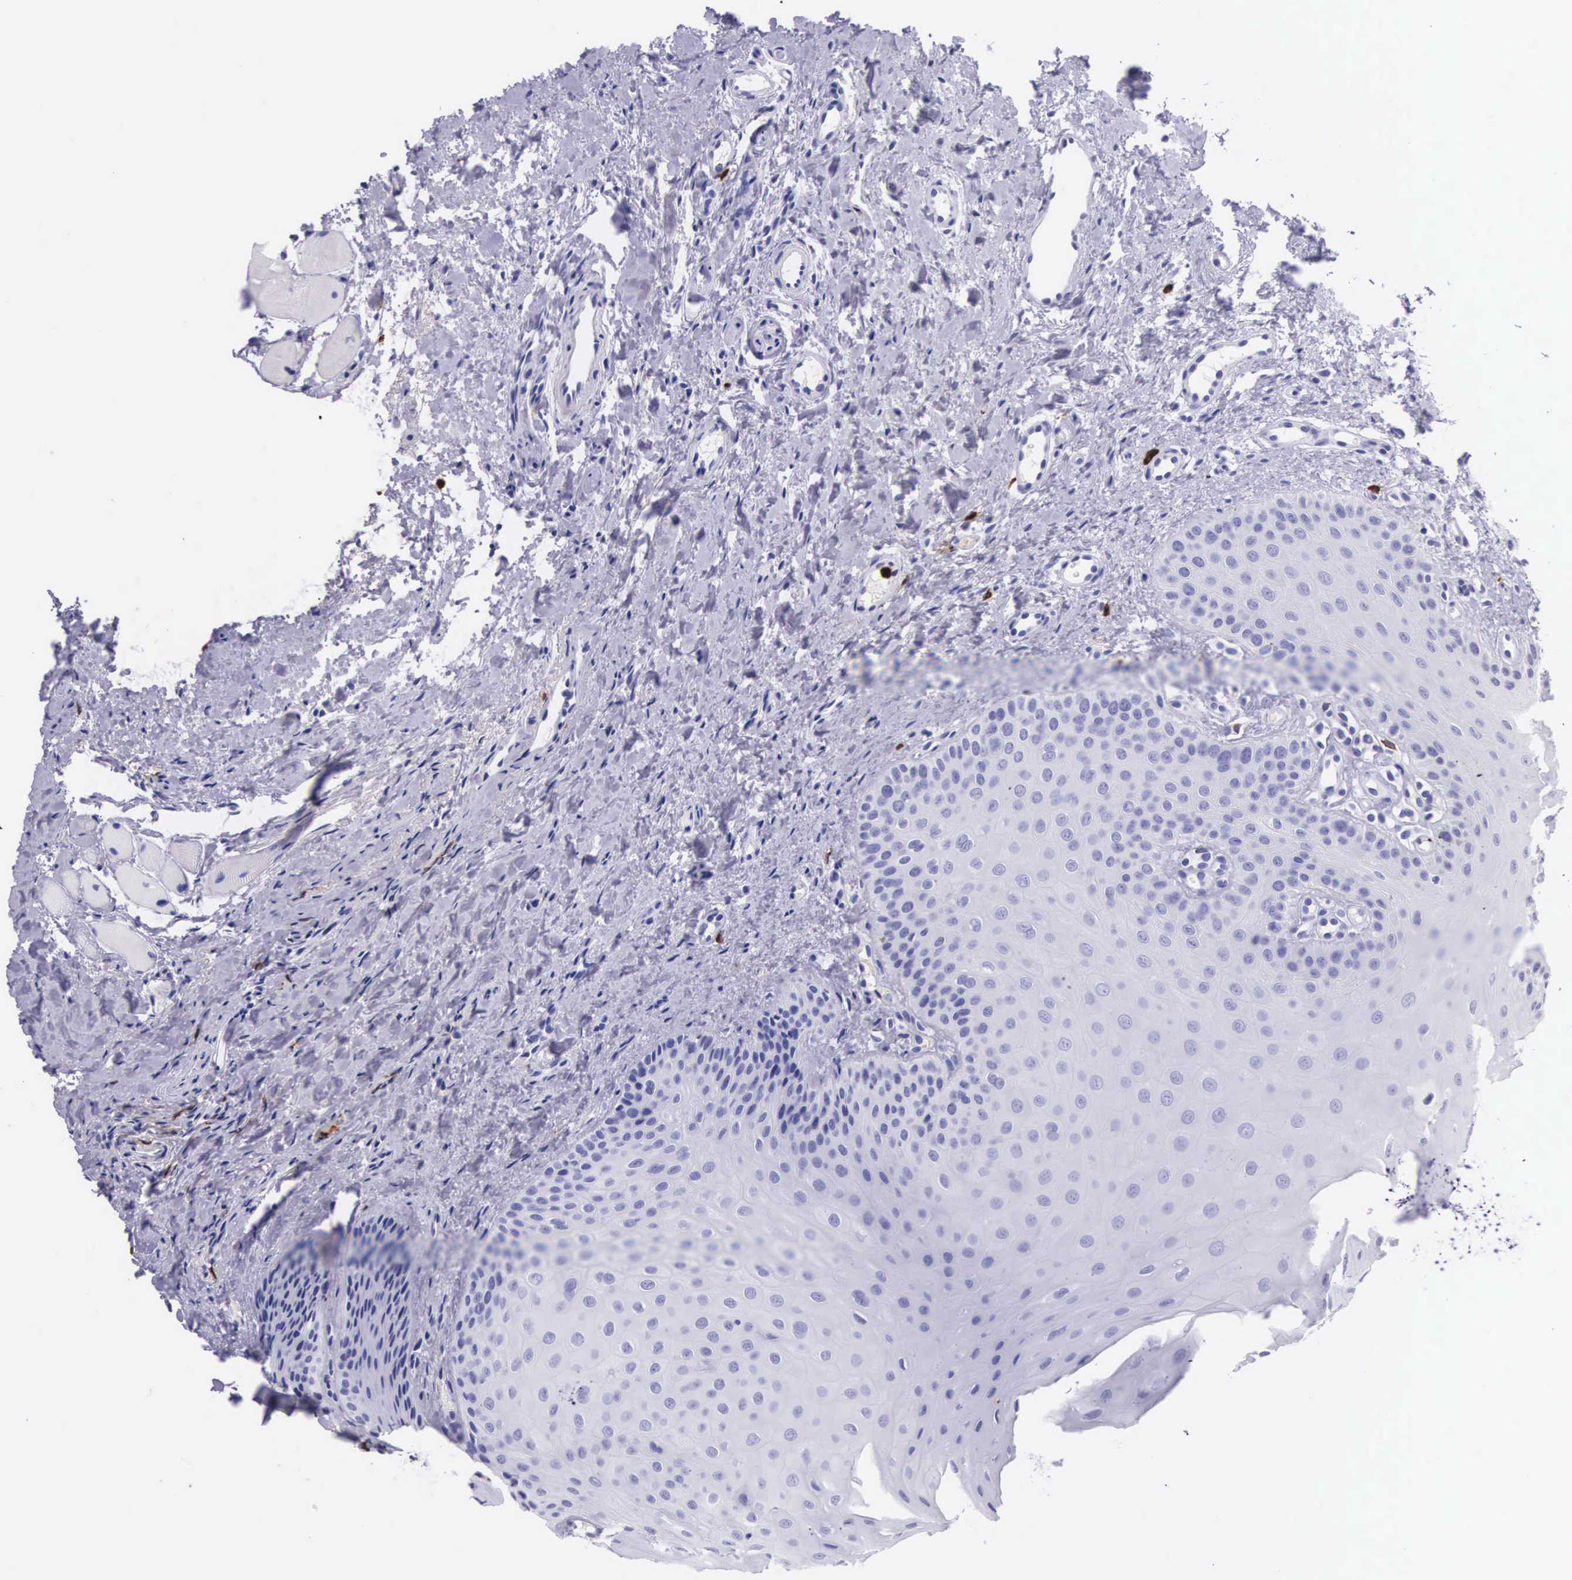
{"staining": {"intensity": "negative", "quantity": "none", "location": "none"}, "tissue": "oral mucosa", "cell_type": "Squamous epithelial cells", "image_type": "normal", "snomed": [{"axis": "morphology", "description": "Normal tissue, NOS"}, {"axis": "topography", "description": "Oral tissue"}], "caption": "Squamous epithelial cells are negative for protein expression in unremarkable human oral mucosa. (DAB immunohistochemistry (IHC) with hematoxylin counter stain).", "gene": "FCN1", "patient": {"sex": "female", "age": 23}}